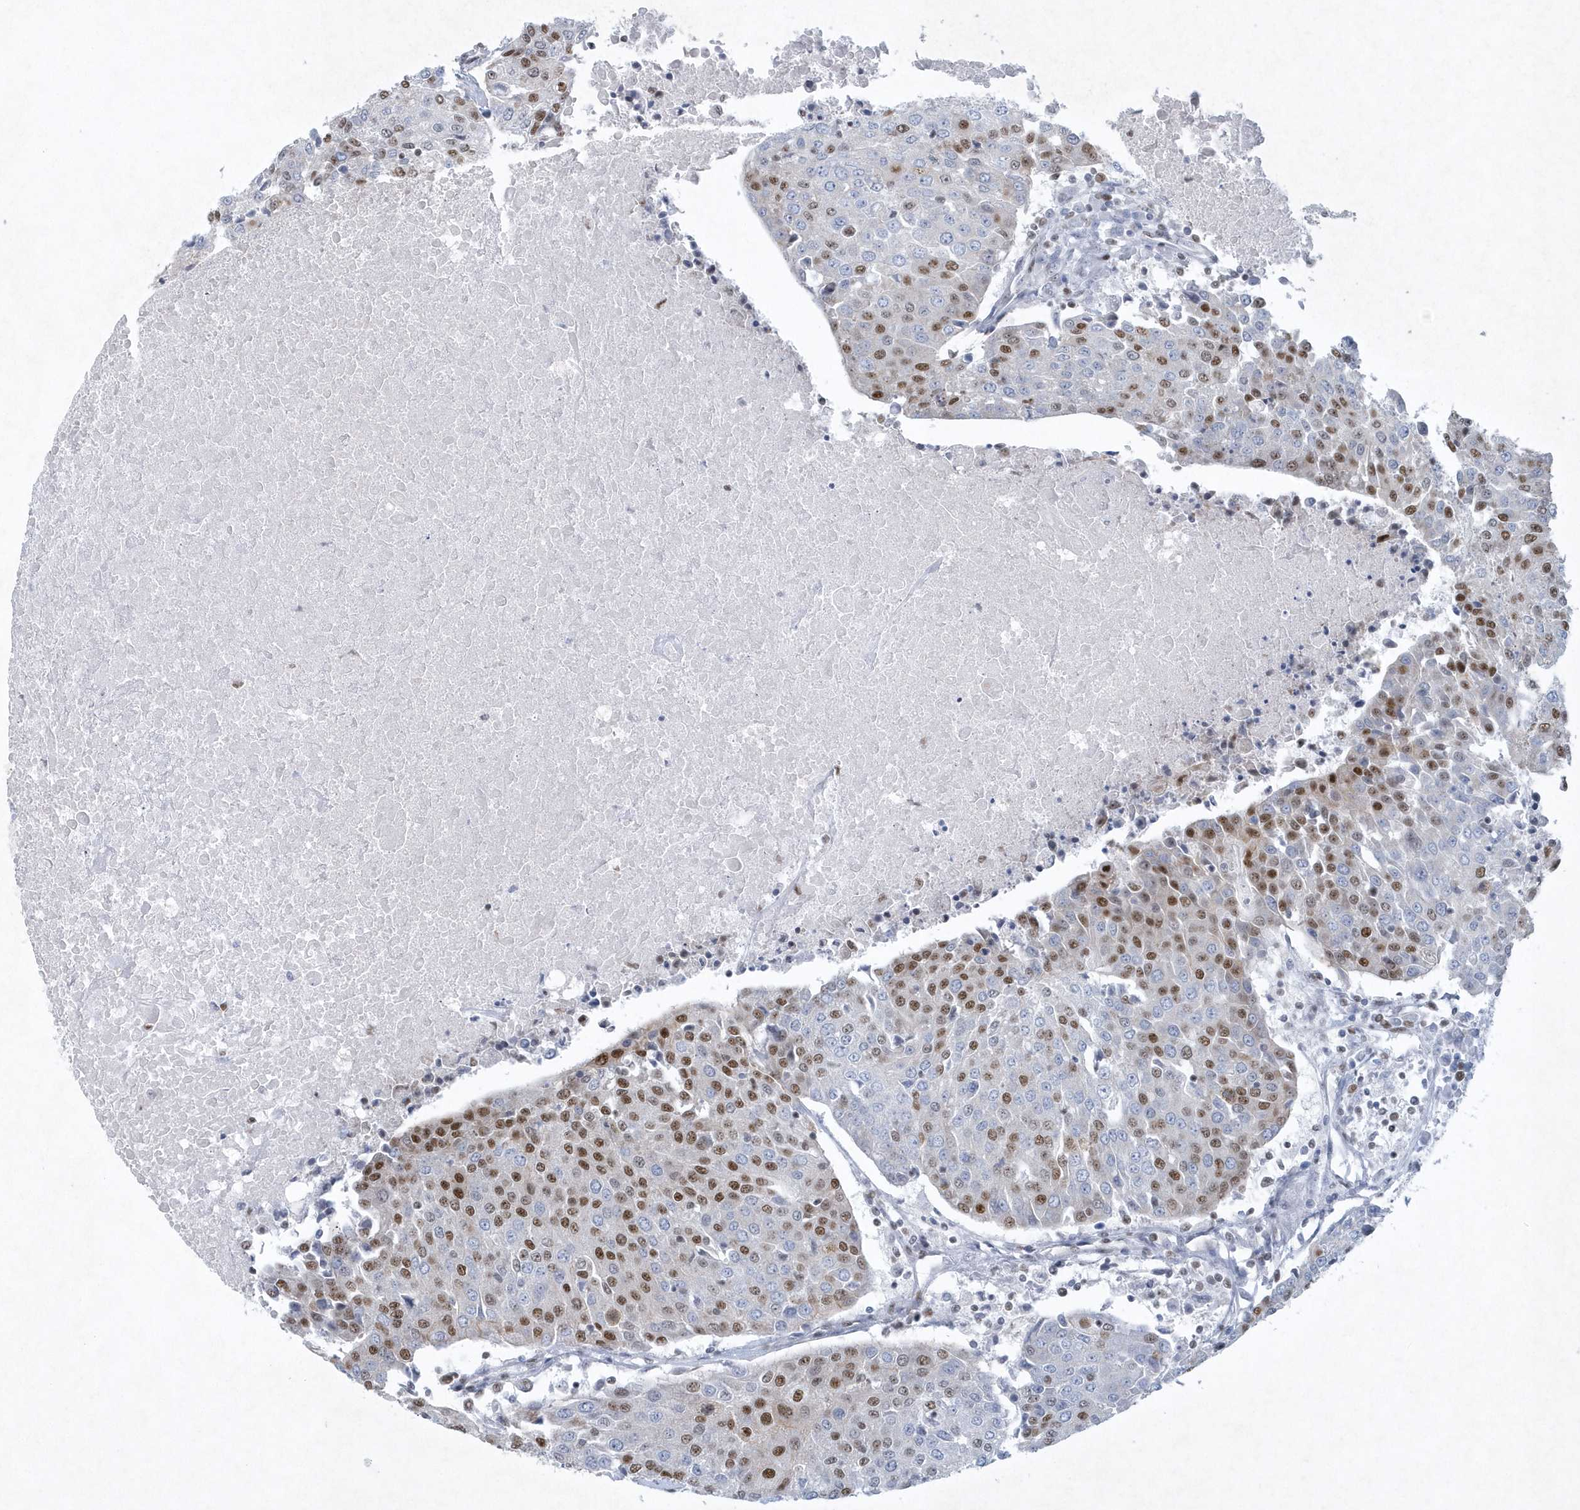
{"staining": {"intensity": "moderate", "quantity": "25%-75%", "location": "nuclear"}, "tissue": "urothelial cancer", "cell_type": "Tumor cells", "image_type": "cancer", "snomed": [{"axis": "morphology", "description": "Urothelial carcinoma, High grade"}, {"axis": "topography", "description": "Urinary bladder"}], "caption": "The photomicrograph shows a brown stain indicating the presence of a protein in the nuclear of tumor cells in urothelial carcinoma (high-grade).", "gene": "DCLRE1A", "patient": {"sex": "female", "age": 85}}